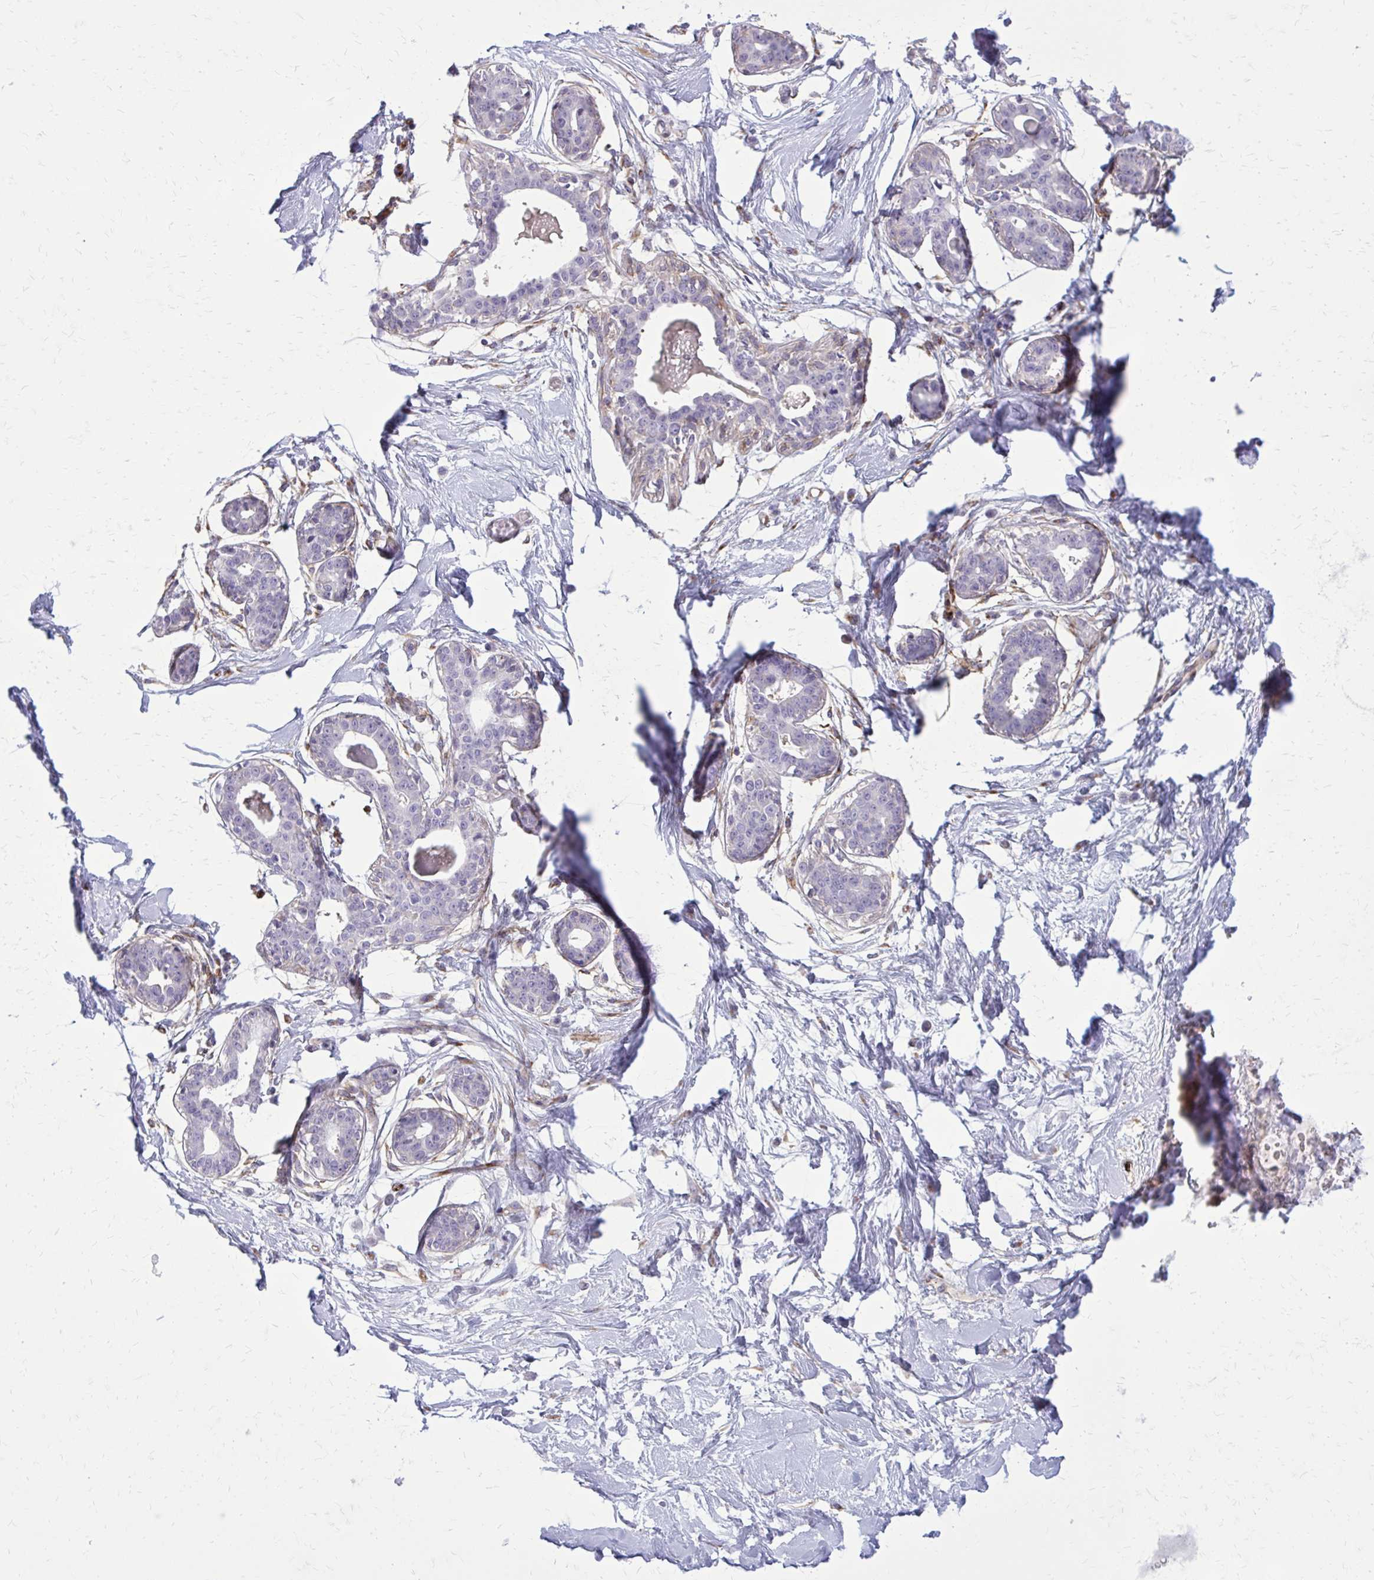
{"staining": {"intensity": "negative", "quantity": "none", "location": "none"}, "tissue": "breast", "cell_type": "Adipocytes", "image_type": "normal", "snomed": [{"axis": "morphology", "description": "Normal tissue, NOS"}, {"axis": "topography", "description": "Breast"}], "caption": "DAB (3,3'-diaminobenzidine) immunohistochemical staining of normal human breast reveals no significant expression in adipocytes. Nuclei are stained in blue.", "gene": "BEND5", "patient": {"sex": "female", "age": 45}}